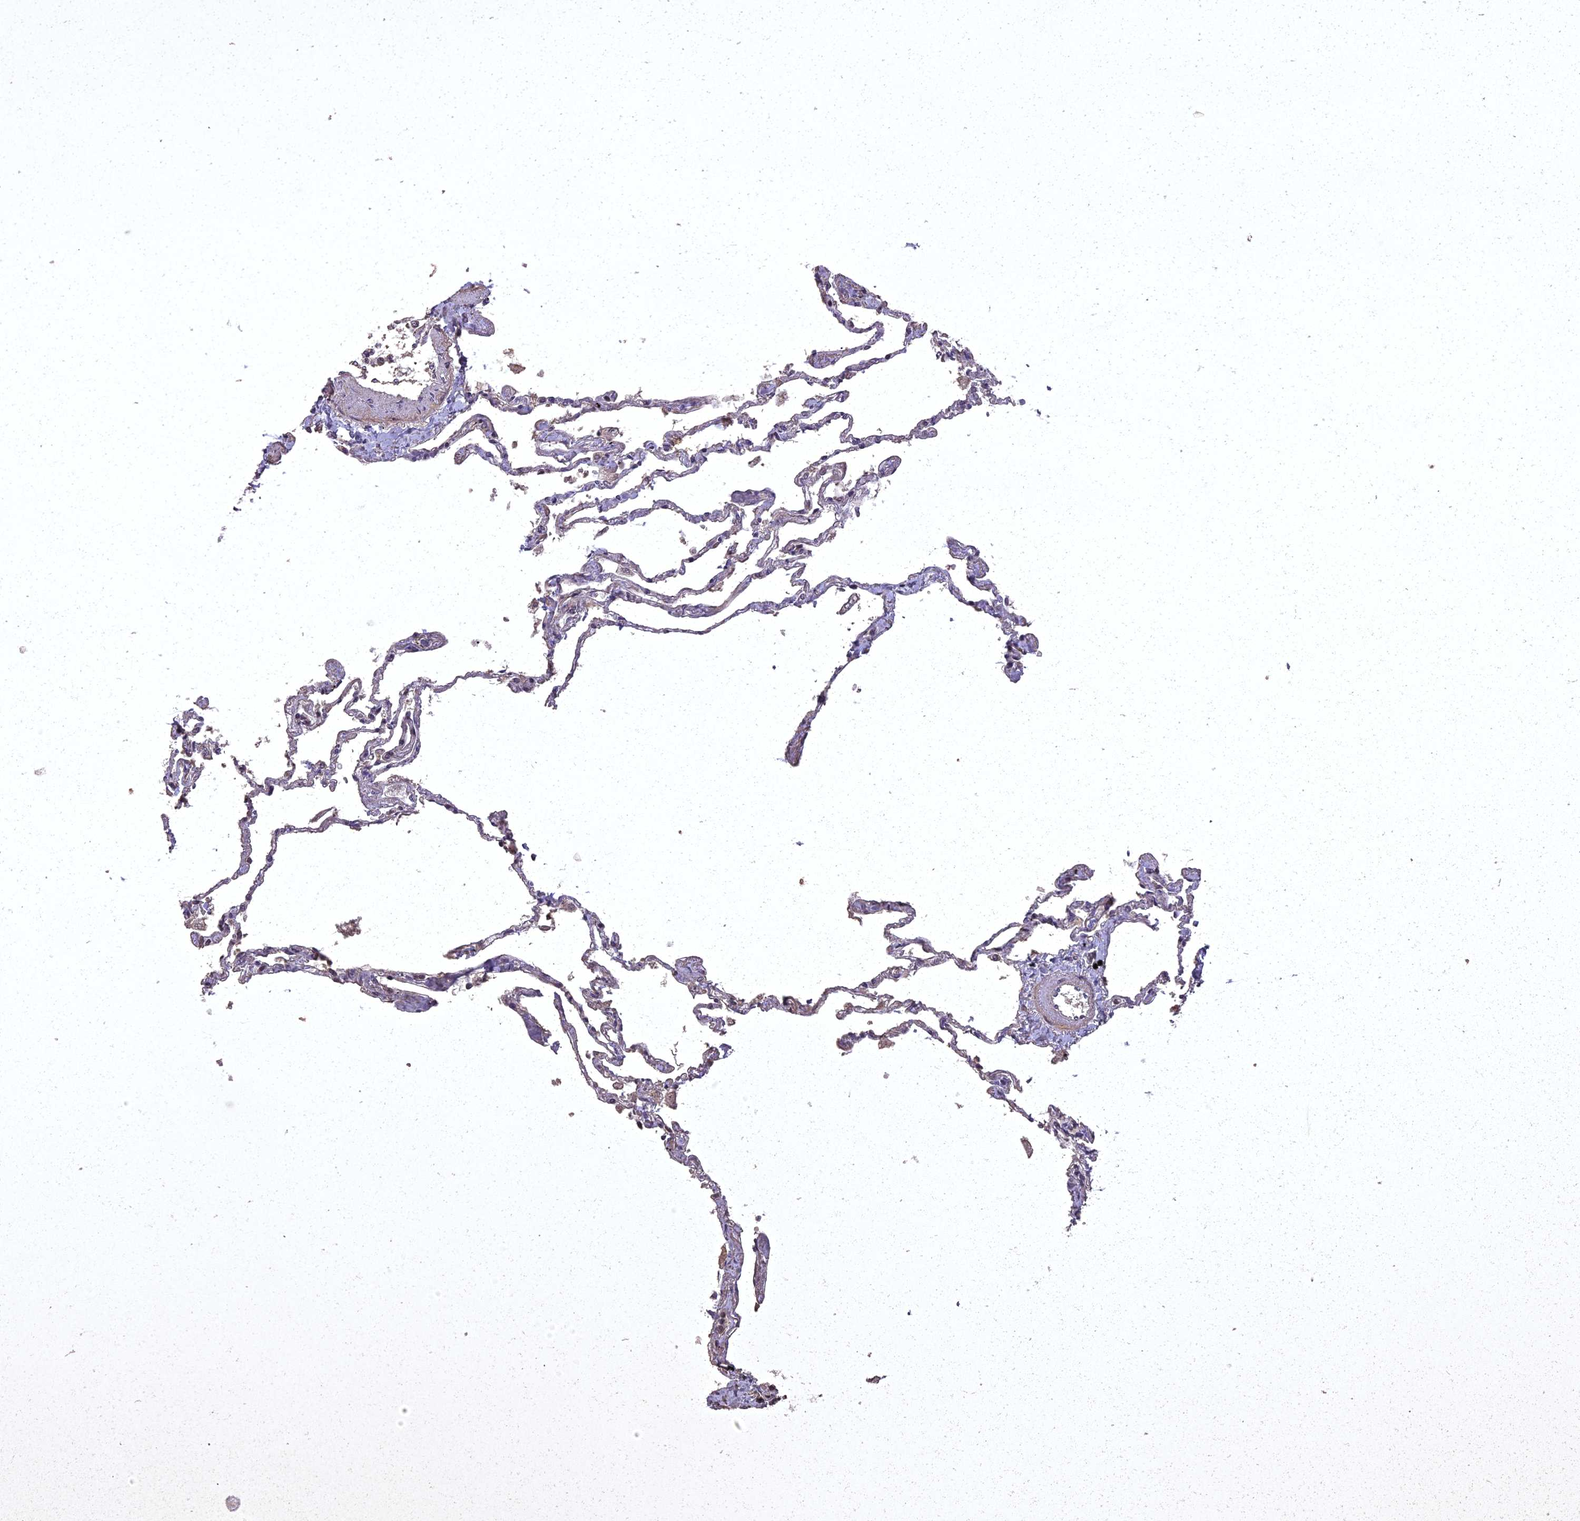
{"staining": {"intensity": "negative", "quantity": "none", "location": "none"}, "tissue": "lung", "cell_type": "Alveolar cells", "image_type": "normal", "snomed": [{"axis": "morphology", "description": "Normal tissue, NOS"}, {"axis": "topography", "description": "Lung"}], "caption": "There is no significant expression in alveolar cells of lung. The staining is performed using DAB brown chromogen with nuclei counter-stained in using hematoxylin.", "gene": "ING5", "patient": {"sex": "female", "age": 67}}